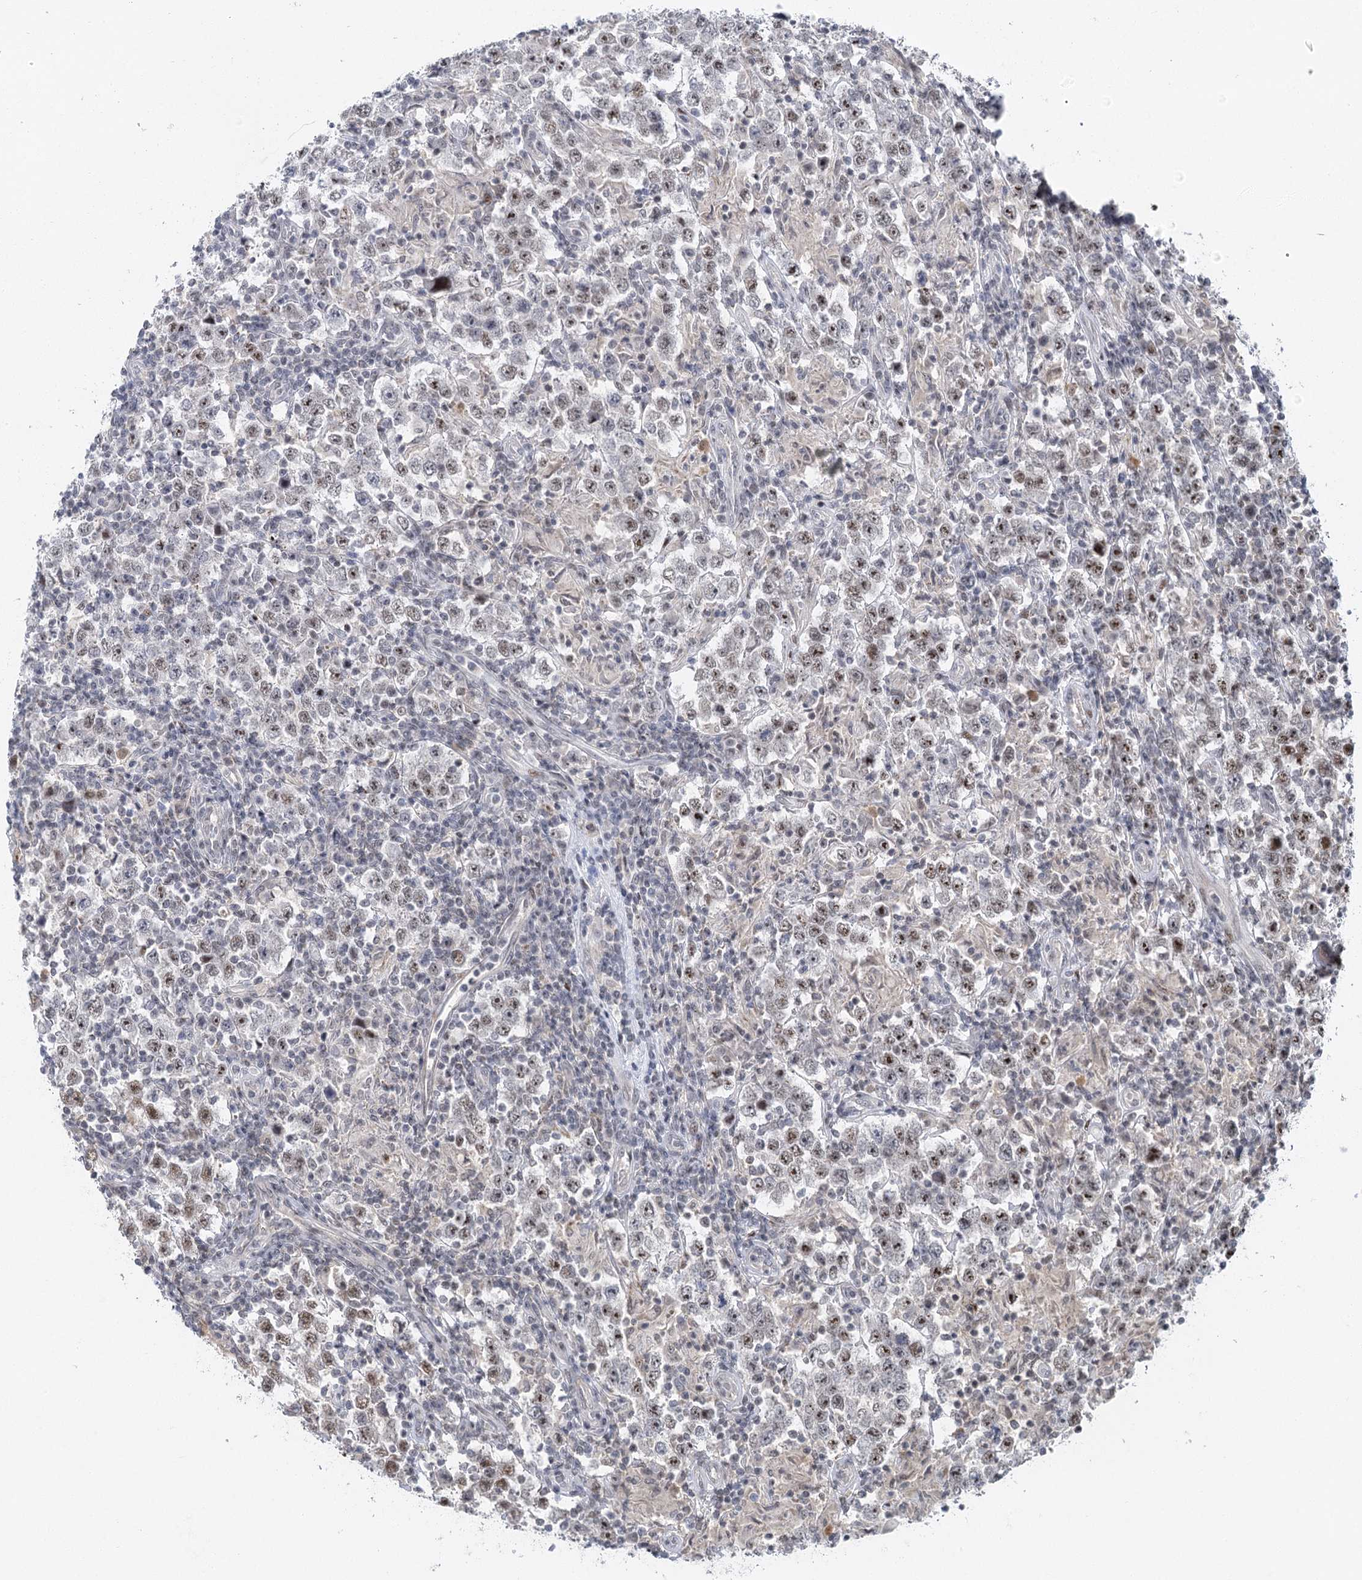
{"staining": {"intensity": "weak", "quantity": "25%-75%", "location": "nuclear"}, "tissue": "testis cancer", "cell_type": "Tumor cells", "image_type": "cancer", "snomed": [{"axis": "morphology", "description": "Normal tissue, NOS"}, {"axis": "morphology", "description": "Urothelial carcinoma, High grade"}, {"axis": "morphology", "description": "Seminoma, NOS"}, {"axis": "morphology", "description": "Carcinoma, Embryonal, NOS"}, {"axis": "topography", "description": "Urinary bladder"}, {"axis": "topography", "description": "Testis"}], "caption": "High-magnification brightfield microscopy of embryonal carcinoma (testis) stained with DAB (brown) and counterstained with hematoxylin (blue). tumor cells exhibit weak nuclear expression is seen in approximately25%-75% of cells.", "gene": "IL11RA", "patient": {"sex": "male", "age": 41}}